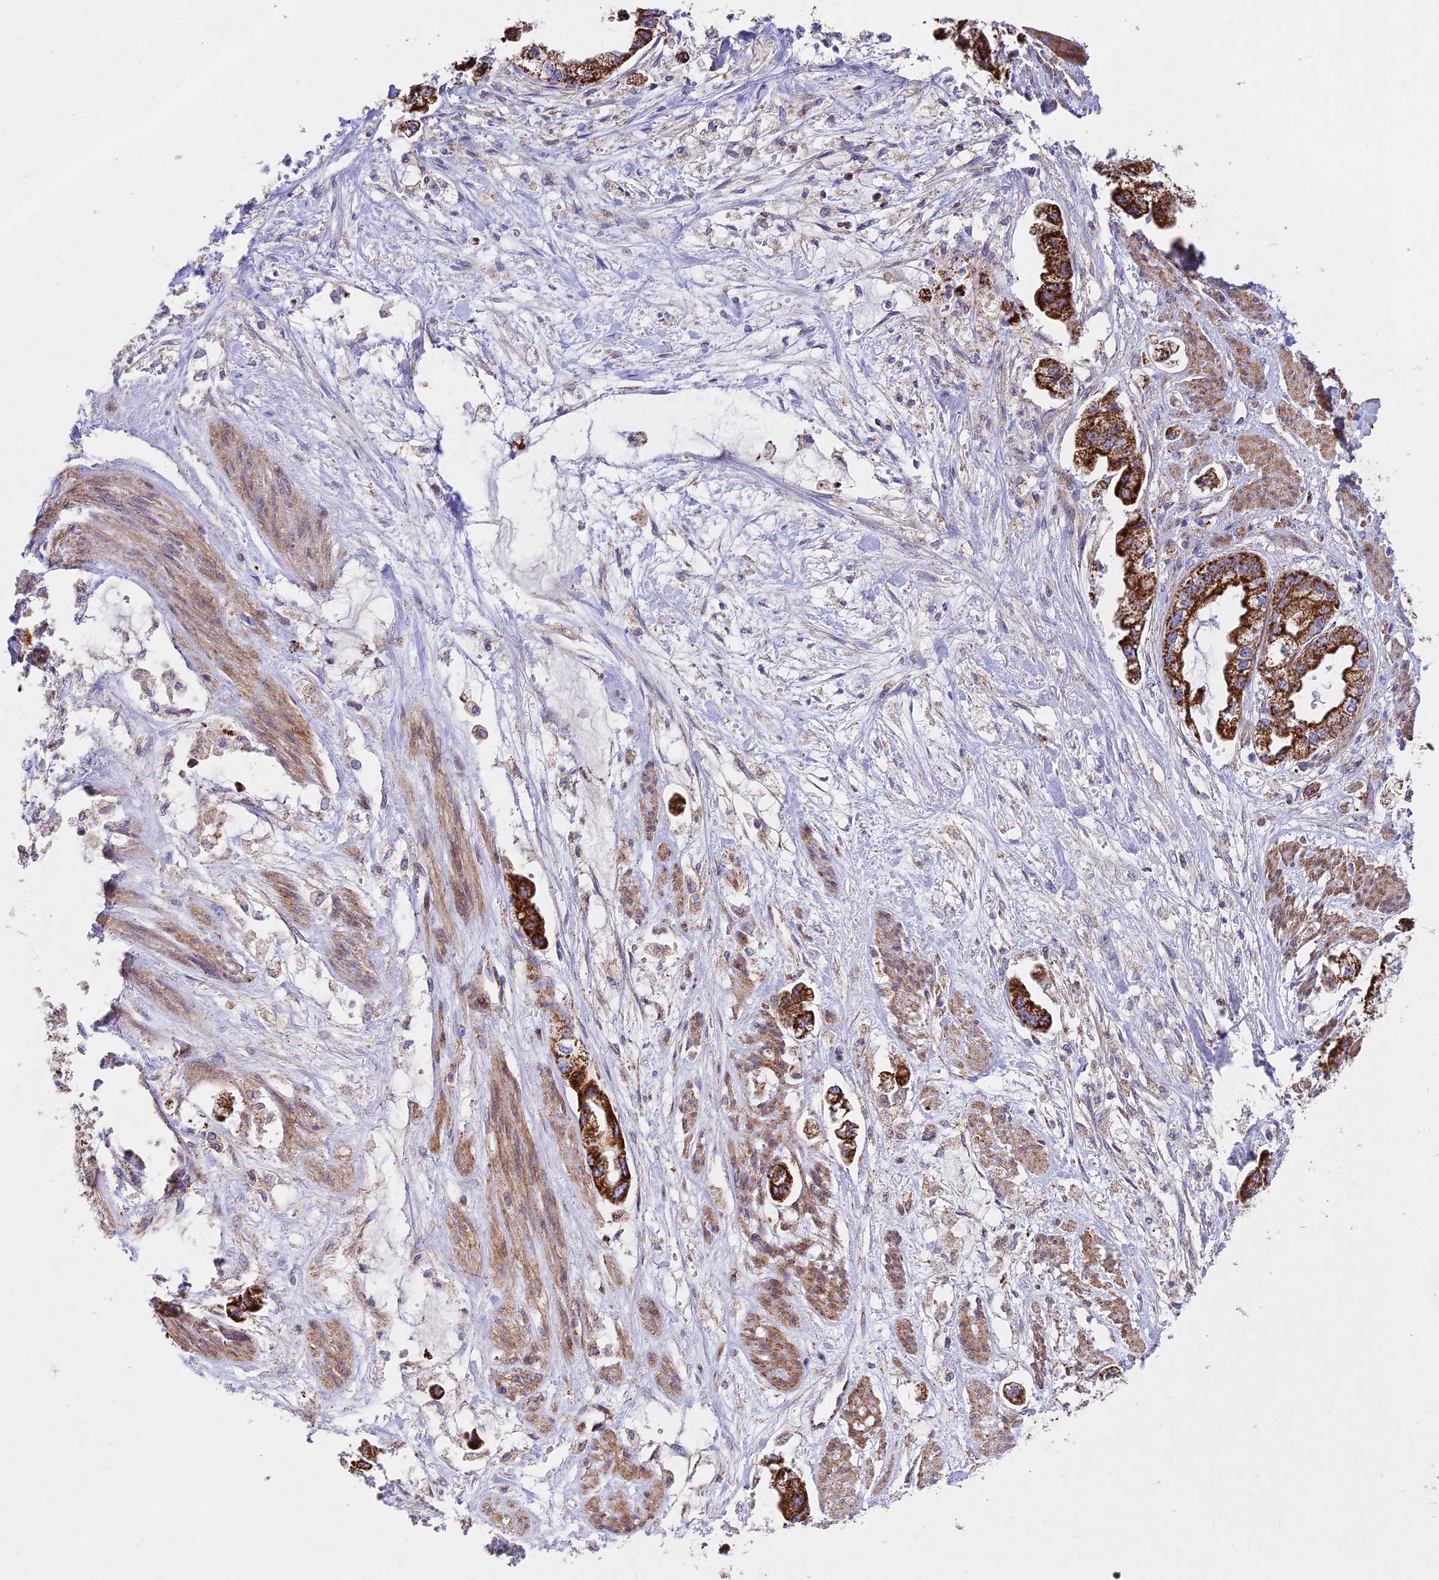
{"staining": {"intensity": "strong", "quantity": ">75%", "location": "cytoplasmic/membranous"}, "tissue": "stomach cancer", "cell_type": "Tumor cells", "image_type": "cancer", "snomed": [{"axis": "morphology", "description": "Adenocarcinoma, NOS"}, {"axis": "topography", "description": "Stomach"}], "caption": "Adenocarcinoma (stomach) tissue exhibits strong cytoplasmic/membranous expression in about >75% of tumor cells The protein is shown in brown color, while the nuclei are stained blue.", "gene": "KHDC3L", "patient": {"sex": "male", "age": 62}}